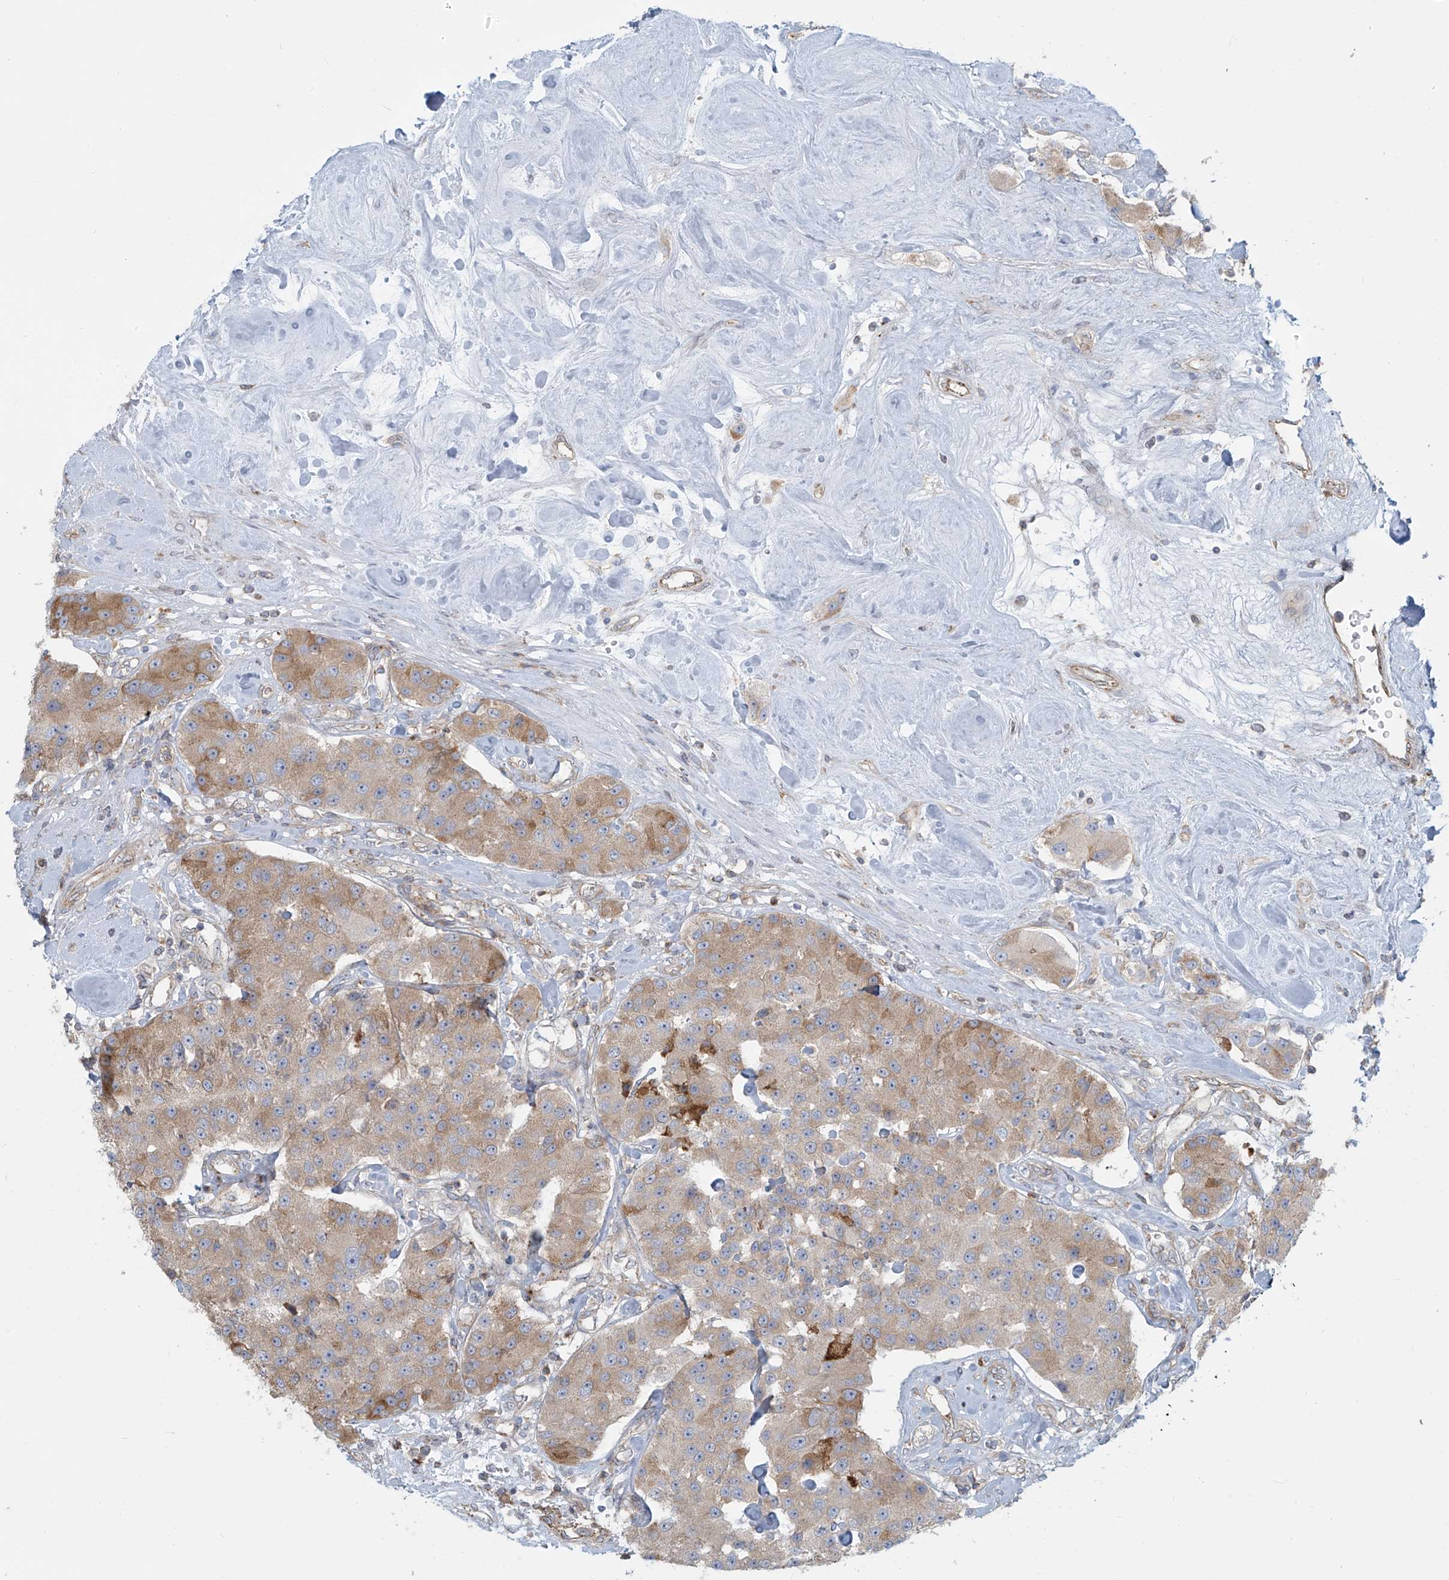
{"staining": {"intensity": "weak", "quantity": "25%-75%", "location": "cytoplasmic/membranous"}, "tissue": "carcinoid", "cell_type": "Tumor cells", "image_type": "cancer", "snomed": [{"axis": "morphology", "description": "Carcinoid, malignant, NOS"}, {"axis": "topography", "description": "Pancreas"}], "caption": "Human carcinoid (malignant) stained with a brown dye exhibits weak cytoplasmic/membranous positive staining in approximately 25%-75% of tumor cells.", "gene": "LZTS3", "patient": {"sex": "male", "age": 41}}